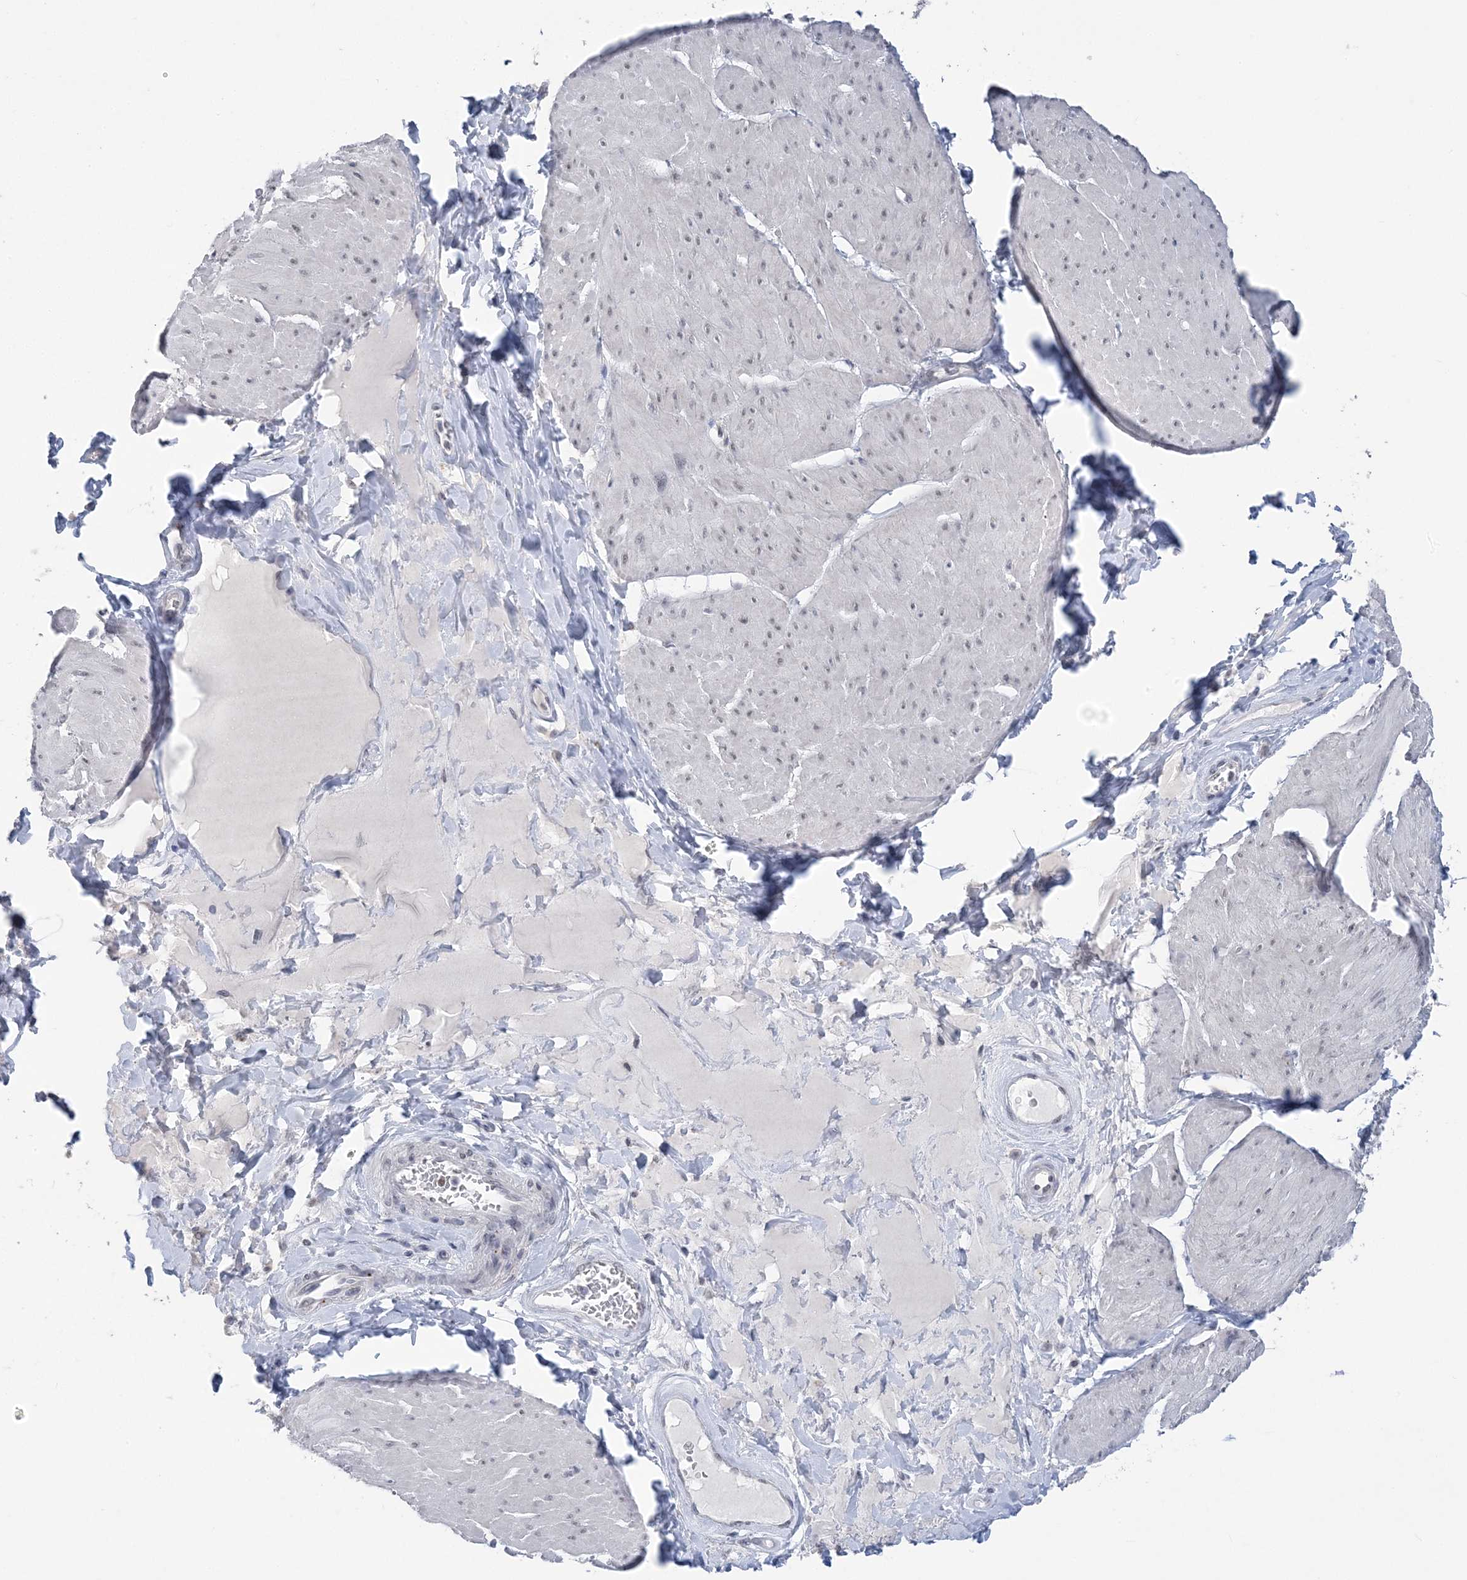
{"staining": {"intensity": "negative", "quantity": "none", "location": "none"}, "tissue": "smooth muscle", "cell_type": "Smooth muscle cells", "image_type": "normal", "snomed": [{"axis": "morphology", "description": "Urothelial carcinoma, High grade"}, {"axis": "topography", "description": "Urinary bladder"}], "caption": "The photomicrograph shows no significant staining in smooth muscle cells of smooth muscle. Nuclei are stained in blue.", "gene": "ZBTB7A", "patient": {"sex": "male", "age": 46}}